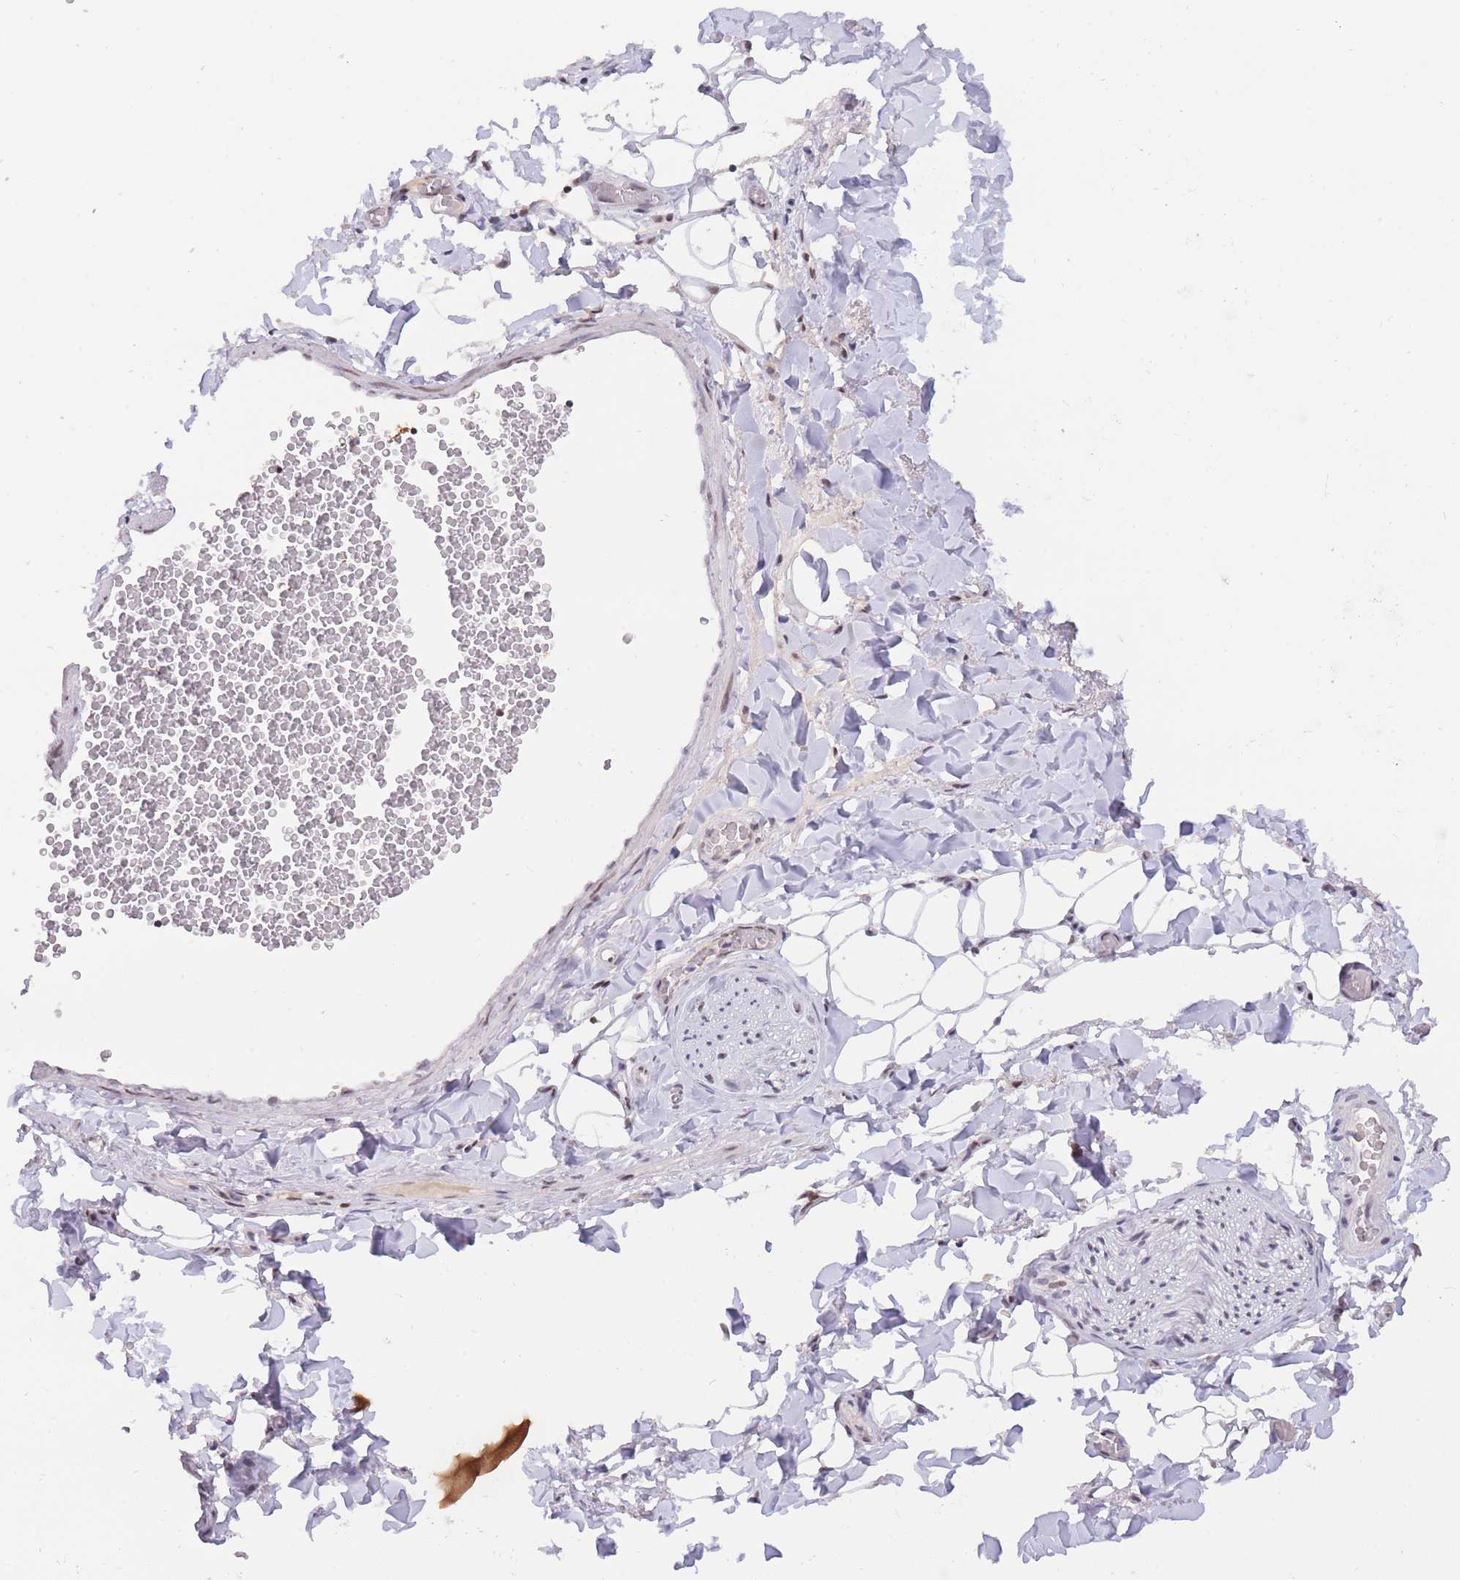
{"staining": {"intensity": "negative", "quantity": "none", "location": "none"}, "tissue": "adipose tissue", "cell_type": "Adipocytes", "image_type": "normal", "snomed": [{"axis": "morphology", "description": "Normal tissue, NOS"}, {"axis": "morphology", "description": "Carcinoma, NOS"}, {"axis": "topography", "description": "Pancreas"}, {"axis": "topography", "description": "Peripheral nerve tissue"}], "caption": "Adipose tissue was stained to show a protein in brown. There is no significant staining in adipocytes.", "gene": "TARBP2", "patient": {"sex": "female", "age": 29}}